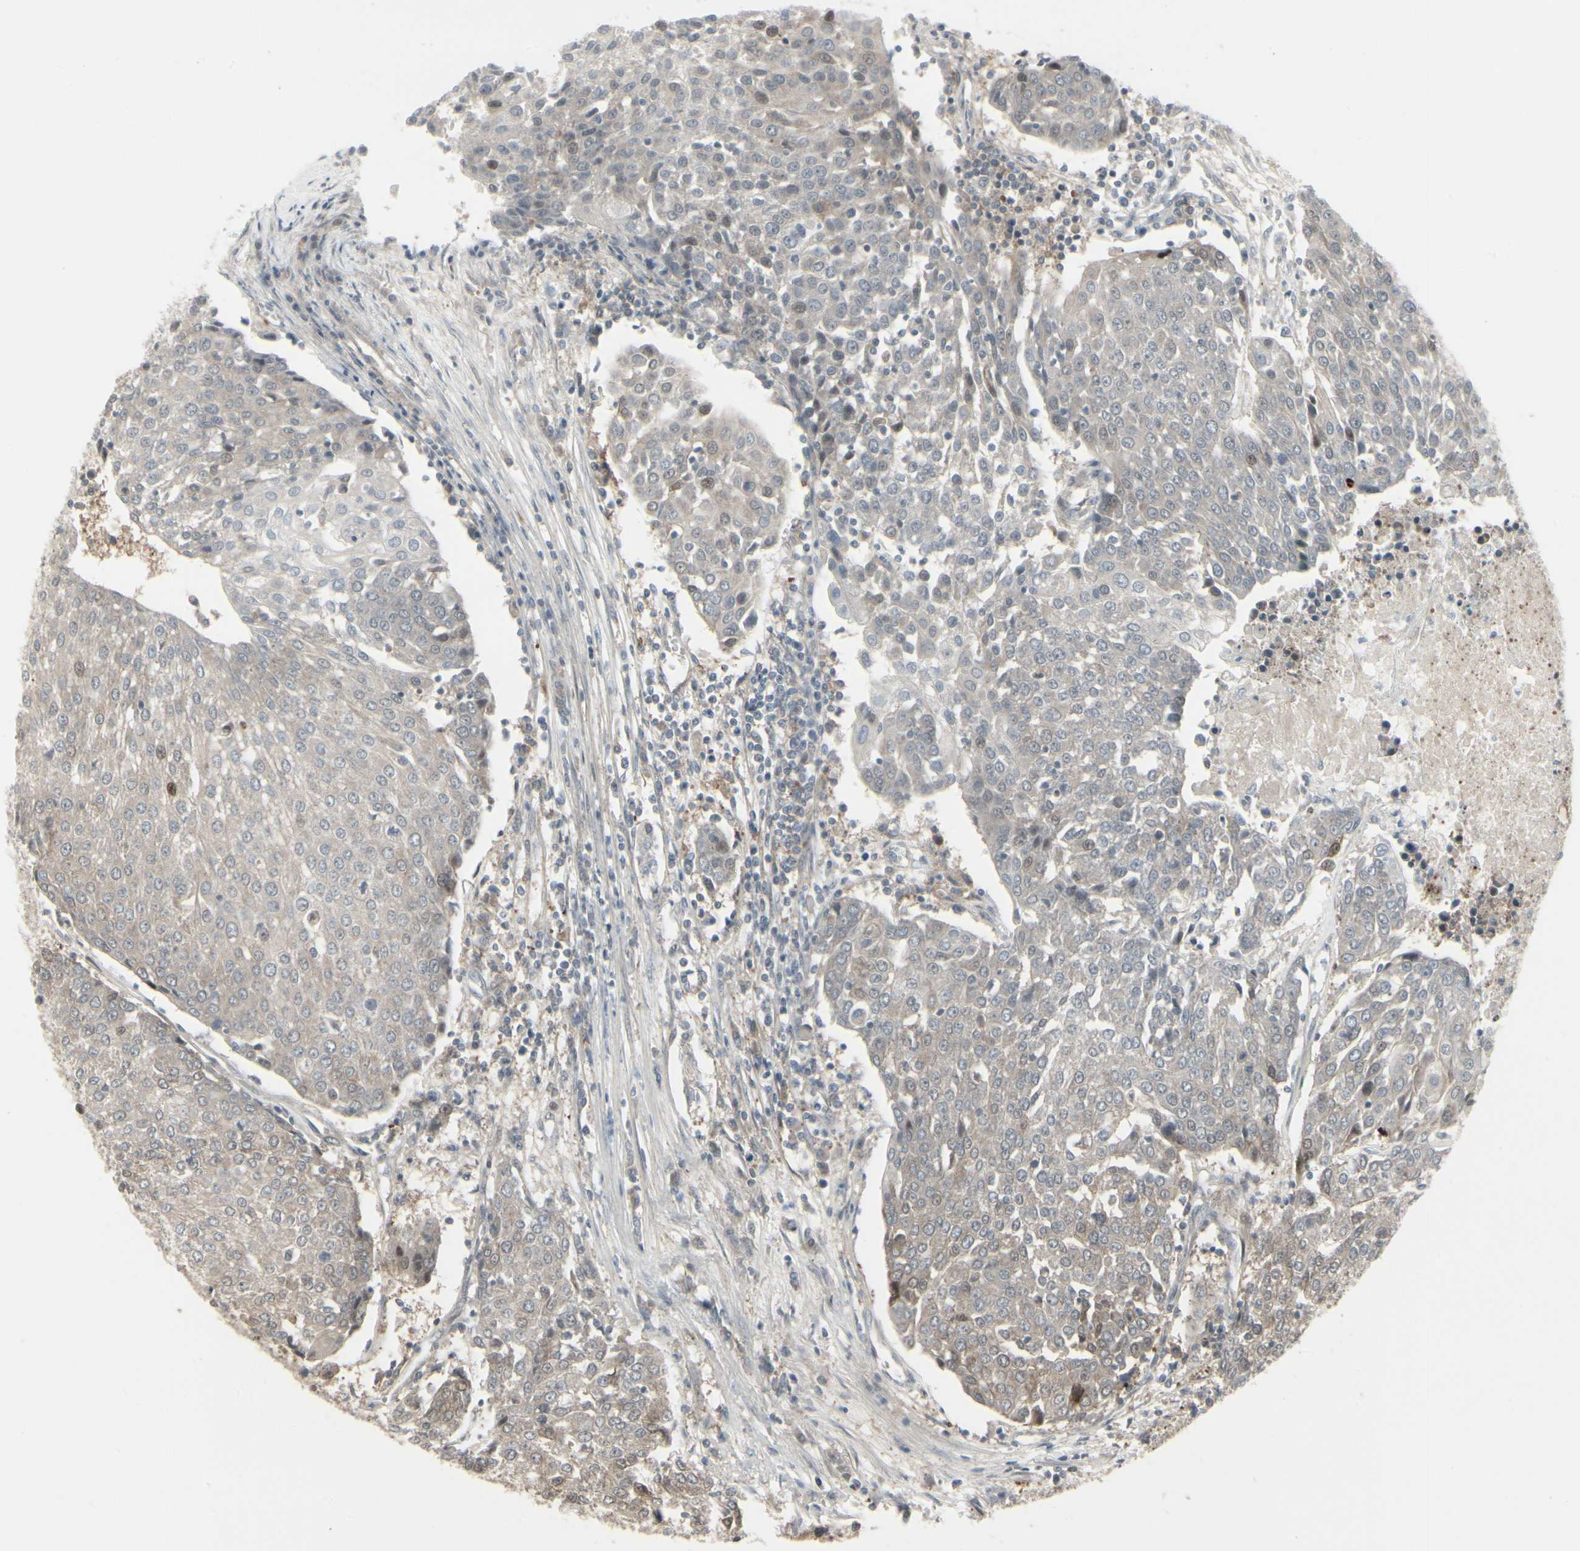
{"staining": {"intensity": "weak", "quantity": ">75%", "location": "cytoplasmic/membranous"}, "tissue": "urothelial cancer", "cell_type": "Tumor cells", "image_type": "cancer", "snomed": [{"axis": "morphology", "description": "Urothelial carcinoma, High grade"}, {"axis": "topography", "description": "Urinary bladder"}], "caption": "Immunohistochemistry (DAB) staining of urothelial cancer exhibits weak cytoplasmic/membranous protein positivity in approximately >75% of tumor cells.", "gene": "IGFBP6", "patient": {"sex": "female", "age": 85}}